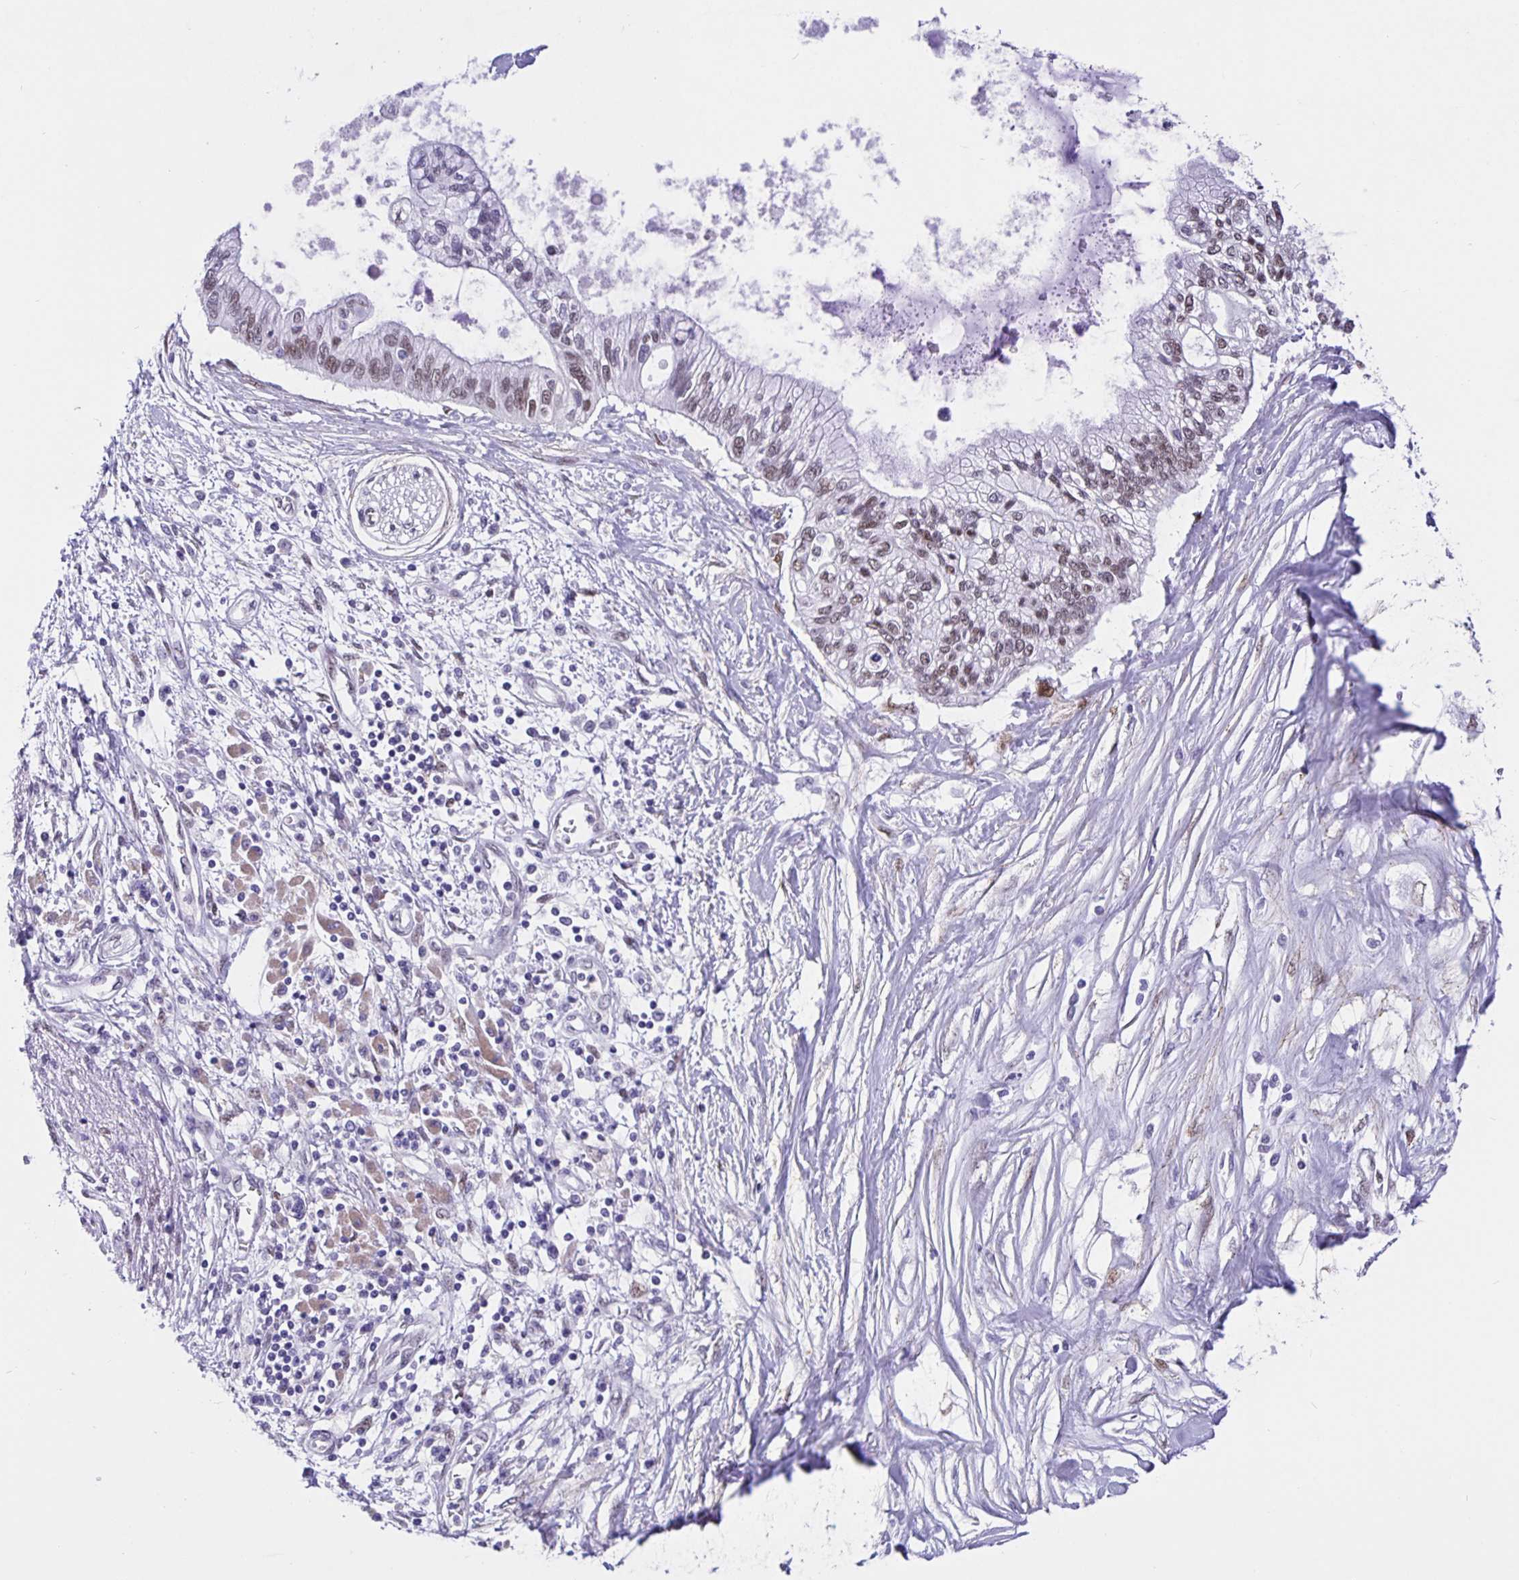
{"staining": {"intensity": "weak", "quantity": "25%-75%", "location": "nuclear"}, "tissue": "pancreatic cancer", "cell_type": "Tumor cells", "image_type": "cancer", "snomed": [{"axis": "morphology", "description": "Adenocarcinoma, NOS"}, {"axis": "topography", "description": "Pancreas"}], "caption": "Brown immunohistochemical staining in pancreatic cancer (adenocarcinoma) displays weak nuclear staining in approximately 25%-75% of tumor cells. (DAB (3,3'-diaminobenzidine) = brown stain, brightfield microscopy at high magnification).", "gene": "FOSL2", "patient": {"sex": "female", "age": 77}}